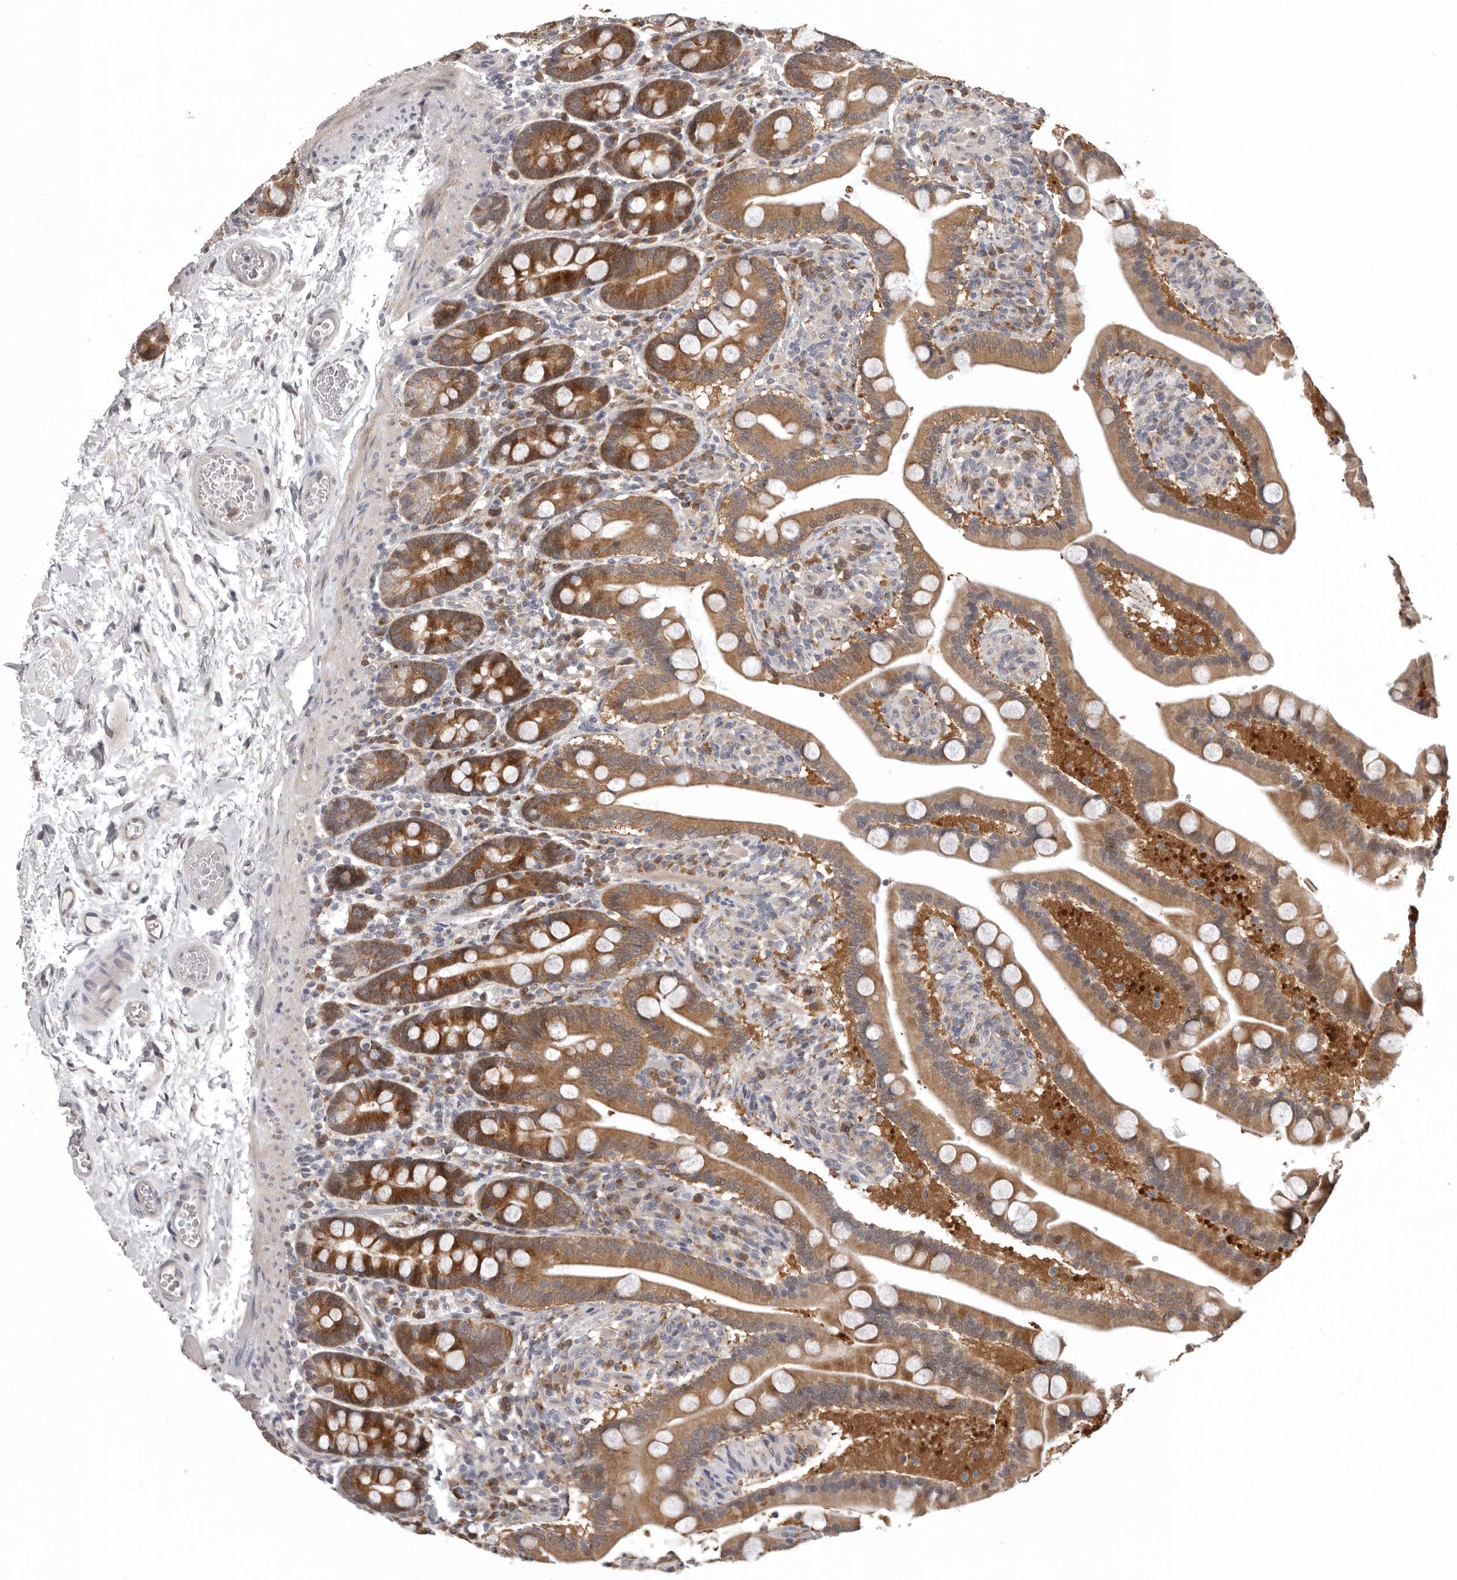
{"staining": {"intensity": "moderate", "quantity": ">75%", "location": "cytoplasmic/membranous"}, "tissue": "duodenum", "cell_type": "Glandular cells", "image_type": "normal", "snomed": [{"axis": "morphology", "description": "Normal tissue, NOS"}, {"axis": "topography", "description": "Duodenum"}], "caption": "Immunohistochemistry micrograph of unremarkable duodenum stained for a protein (brown), which demonstrates medium levels of moderate cytoplasmic/membranous positivity in about >75% of glandular cells.", "gene": "RALGPS2", "patient": {"sex": "male", "age": 54}}